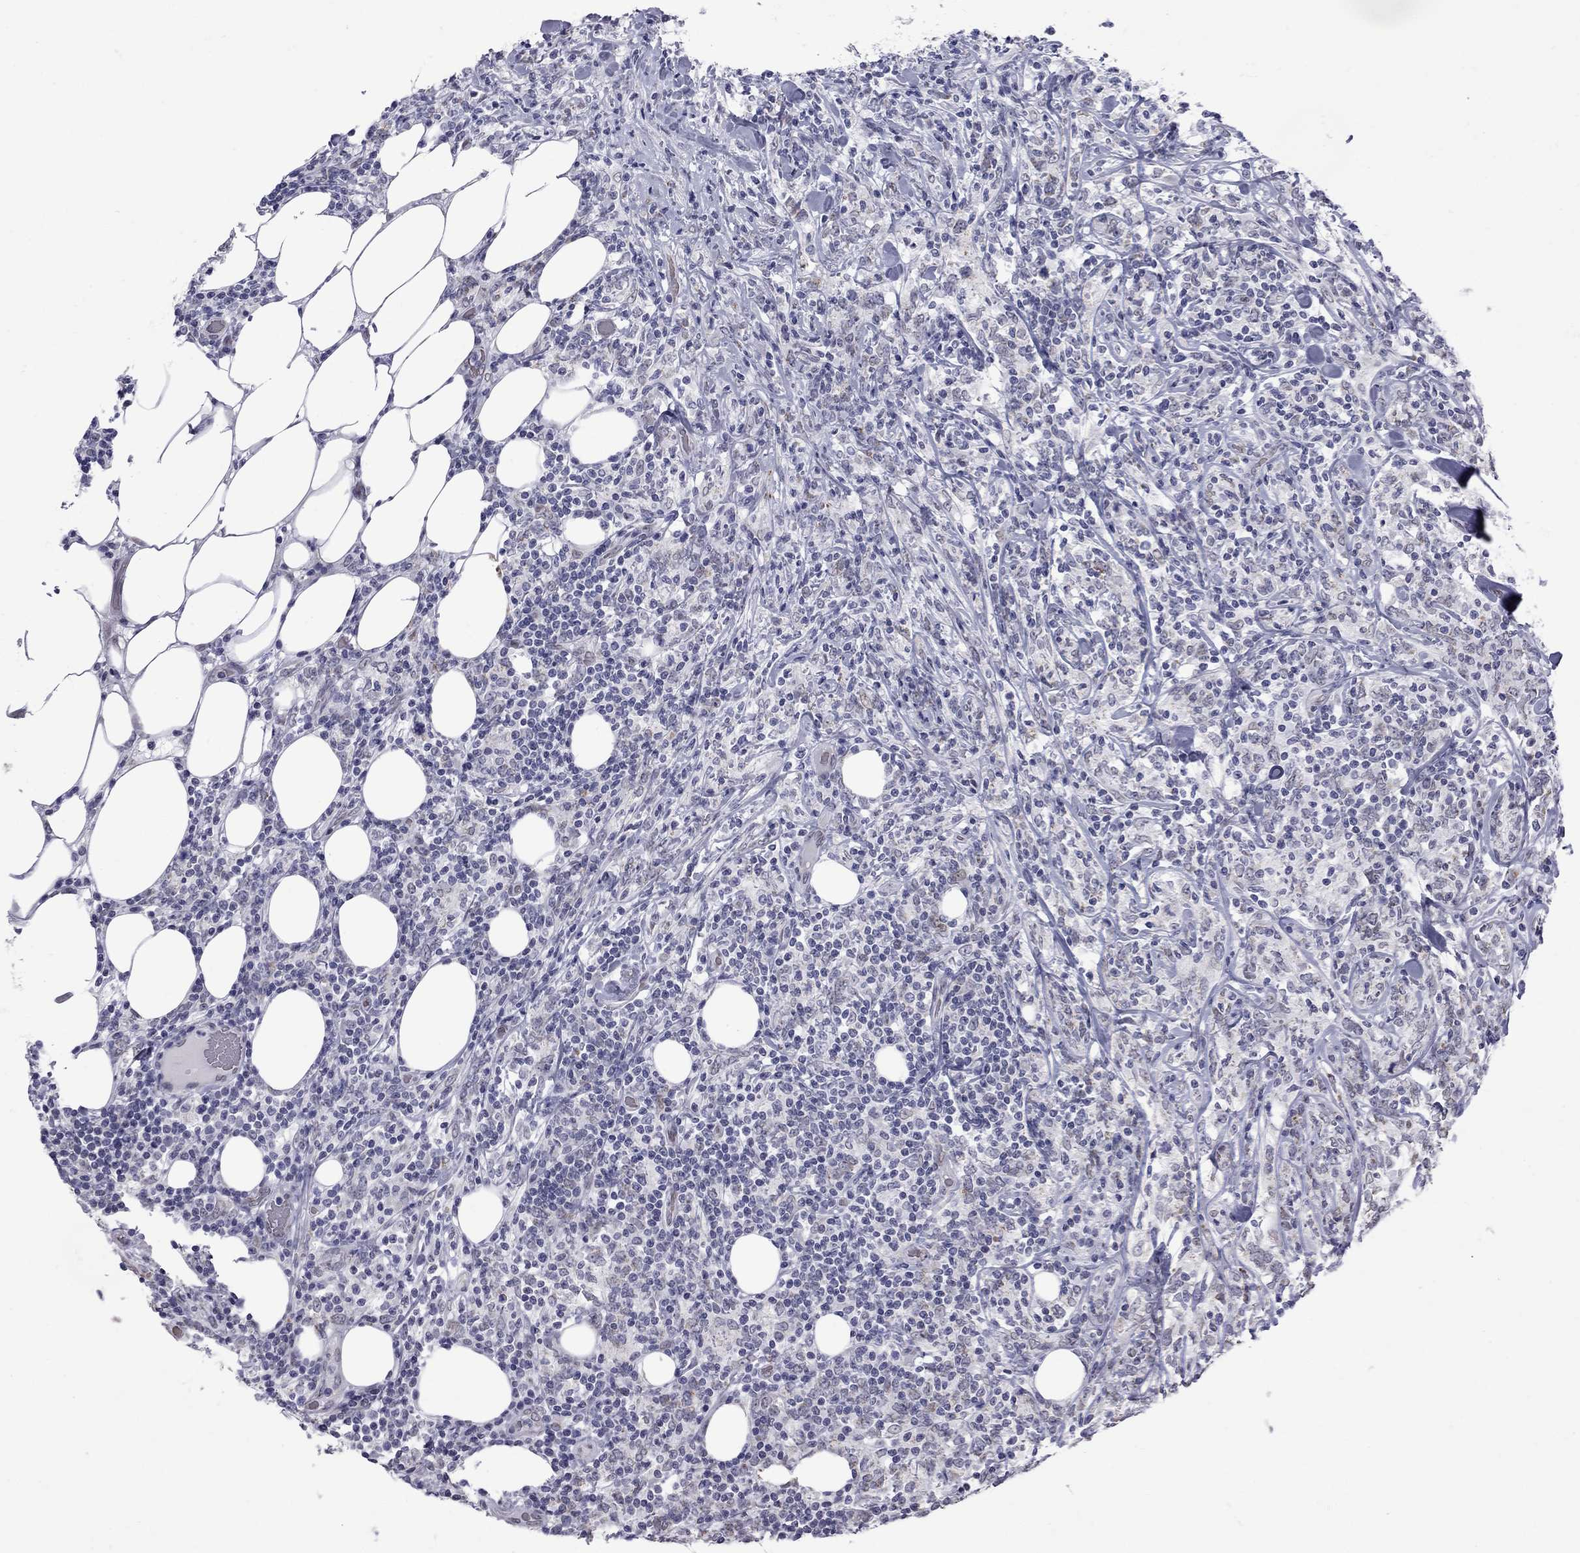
{"staining": {"intensity": "negative", "quantity": "none", "location": "none"}, "tissue": "lymphoma", "cell_type": "Tumor cells", "image_type": "cancer", "snomed": [{"axis": "morphology", "description": "Malignant lymphoma, non-Hodgkin's type, High grade"}, {"axis": "topography", "description": "Lymph node"}], "caption": "This micrograph is of lymphoma stained with IHC to label a protein in brown with the nuclei are counter-stained blue. There is no positivity in tumor cells.", "gene": "CLTCL1", "patient": {"sex": "female", "age": 84}}